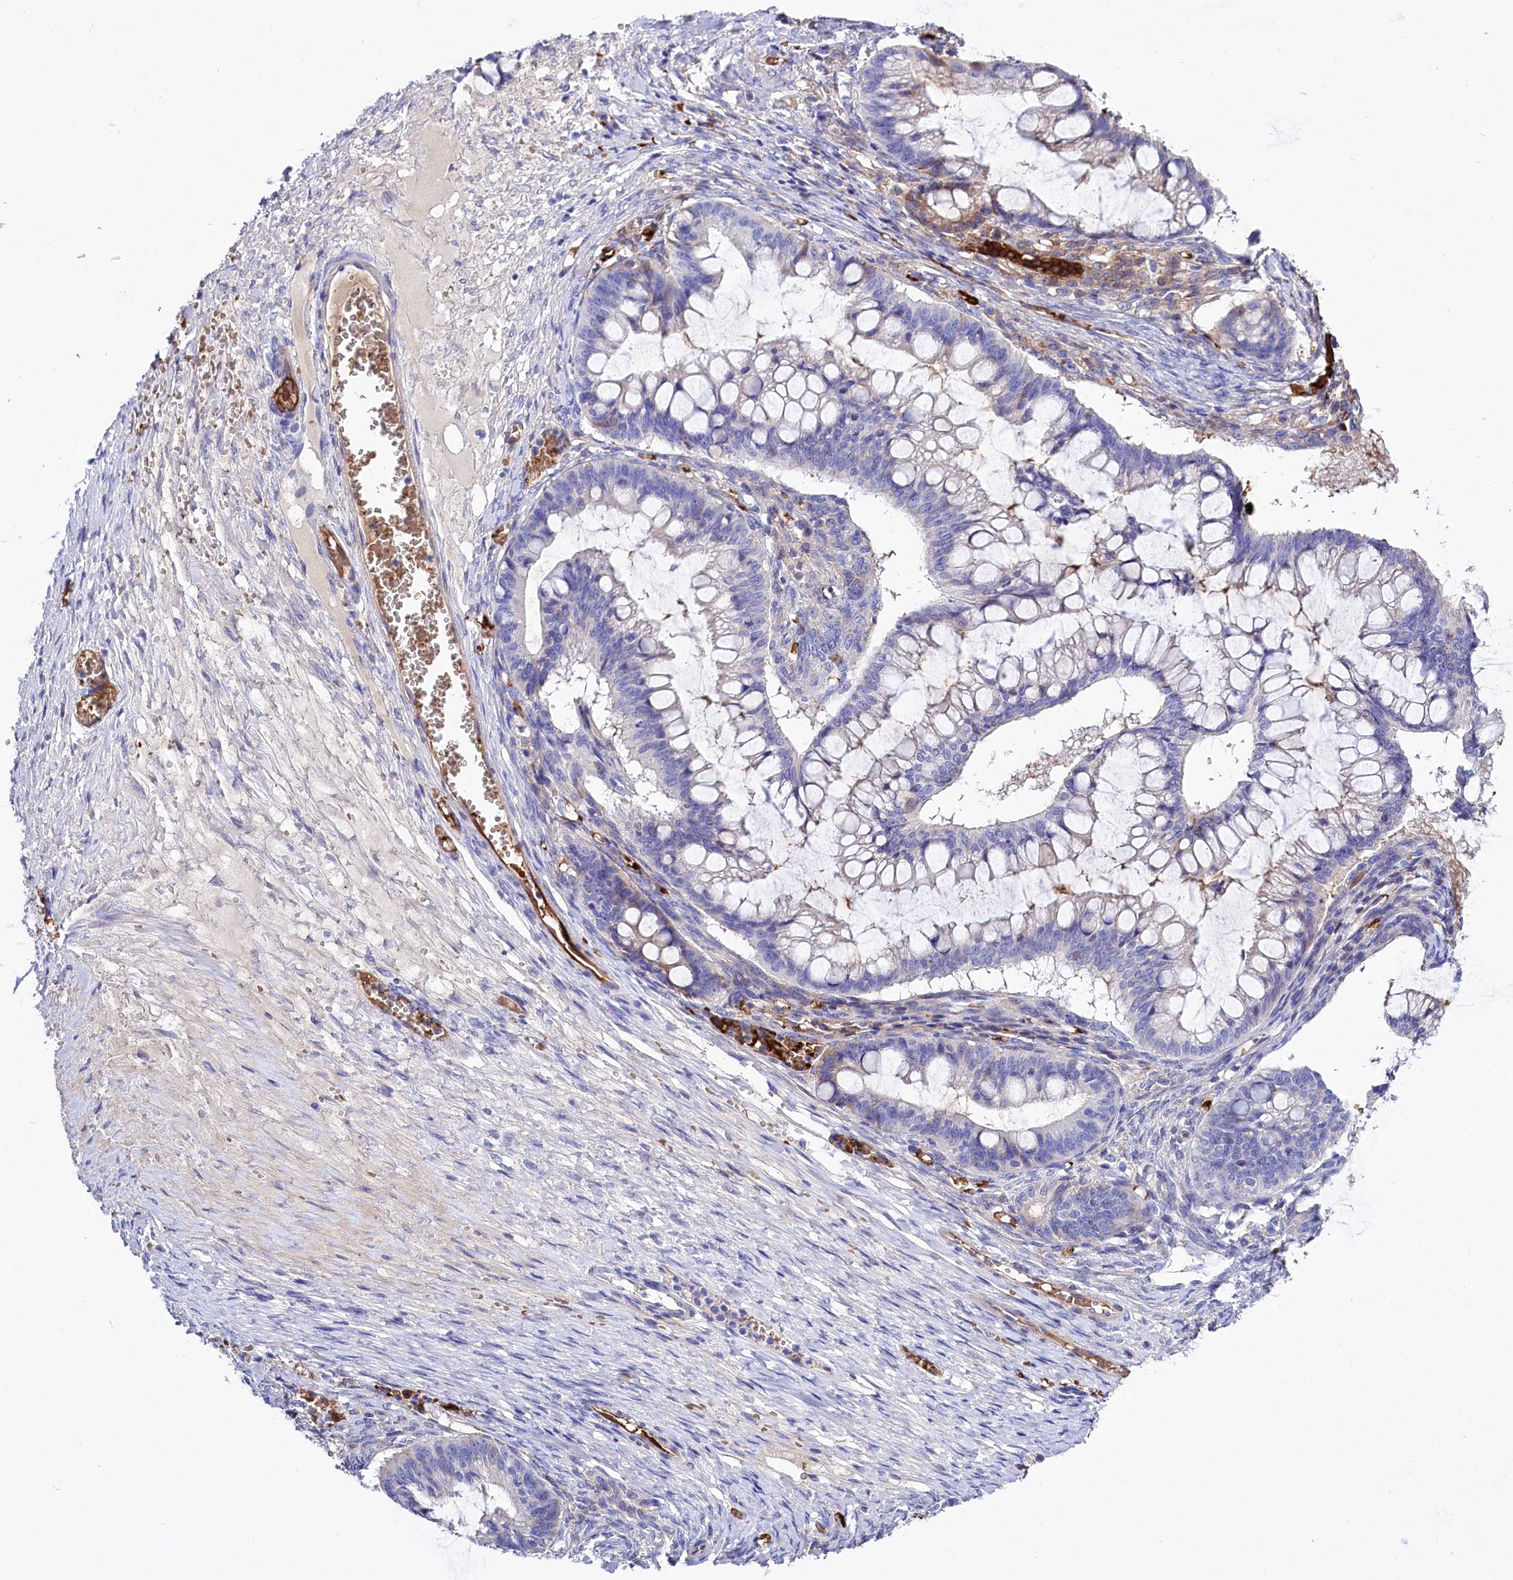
{"staining": {"intensity": "negative", "quantity": "none", "location": "none"}, "tissue": "ovarian cancer", "cell_type": "Tumor cells", "image_type": "cancer", "snomed": [{"axis": "morphology", "description": "Cystadenocarcinoma, mucinous, NOS"}, {"axis": "topography", "description": "Ovary"}], "caption": "IHC histopathology image of ovarian cancer stained for a protein (brown), which shows no positivity in tumor cells.", "gene": "RPUSD3", "patient": {"sex": "female", "age": 73}}